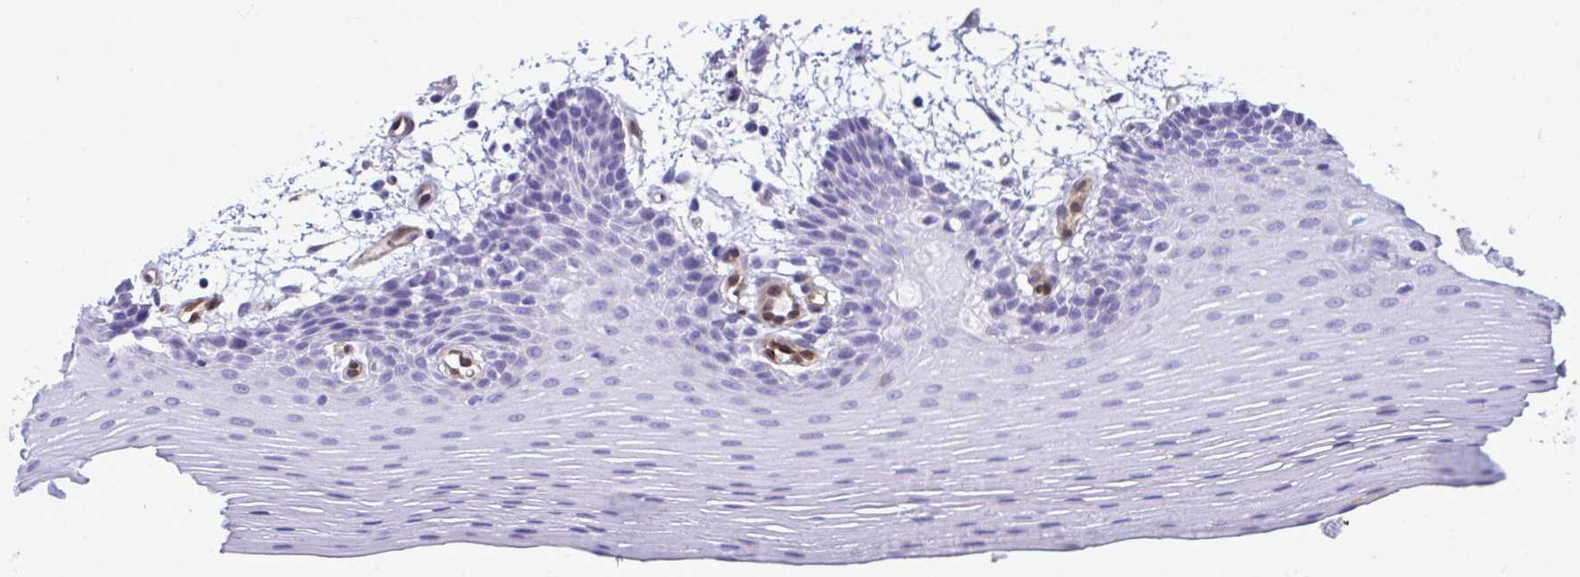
{"staining": {"intensity": "negative", "quantity": "none", "location": "none"}, "tissue": "oral mucosa", "cell_type": "Squamous epithelial cells", "image_type": "normal", "snomed": [{"axis": "morphology", "description": "Normal tissue, NOS"}, {"axis": "topography", "description": "Oral tissue"}], "caption": "Micrograph shows no protein positivity in squamous epithelial cells of unremarkable oral mucosa.", "gene": "LIMS2", "patient": {"sex": "female", "age": 81}}